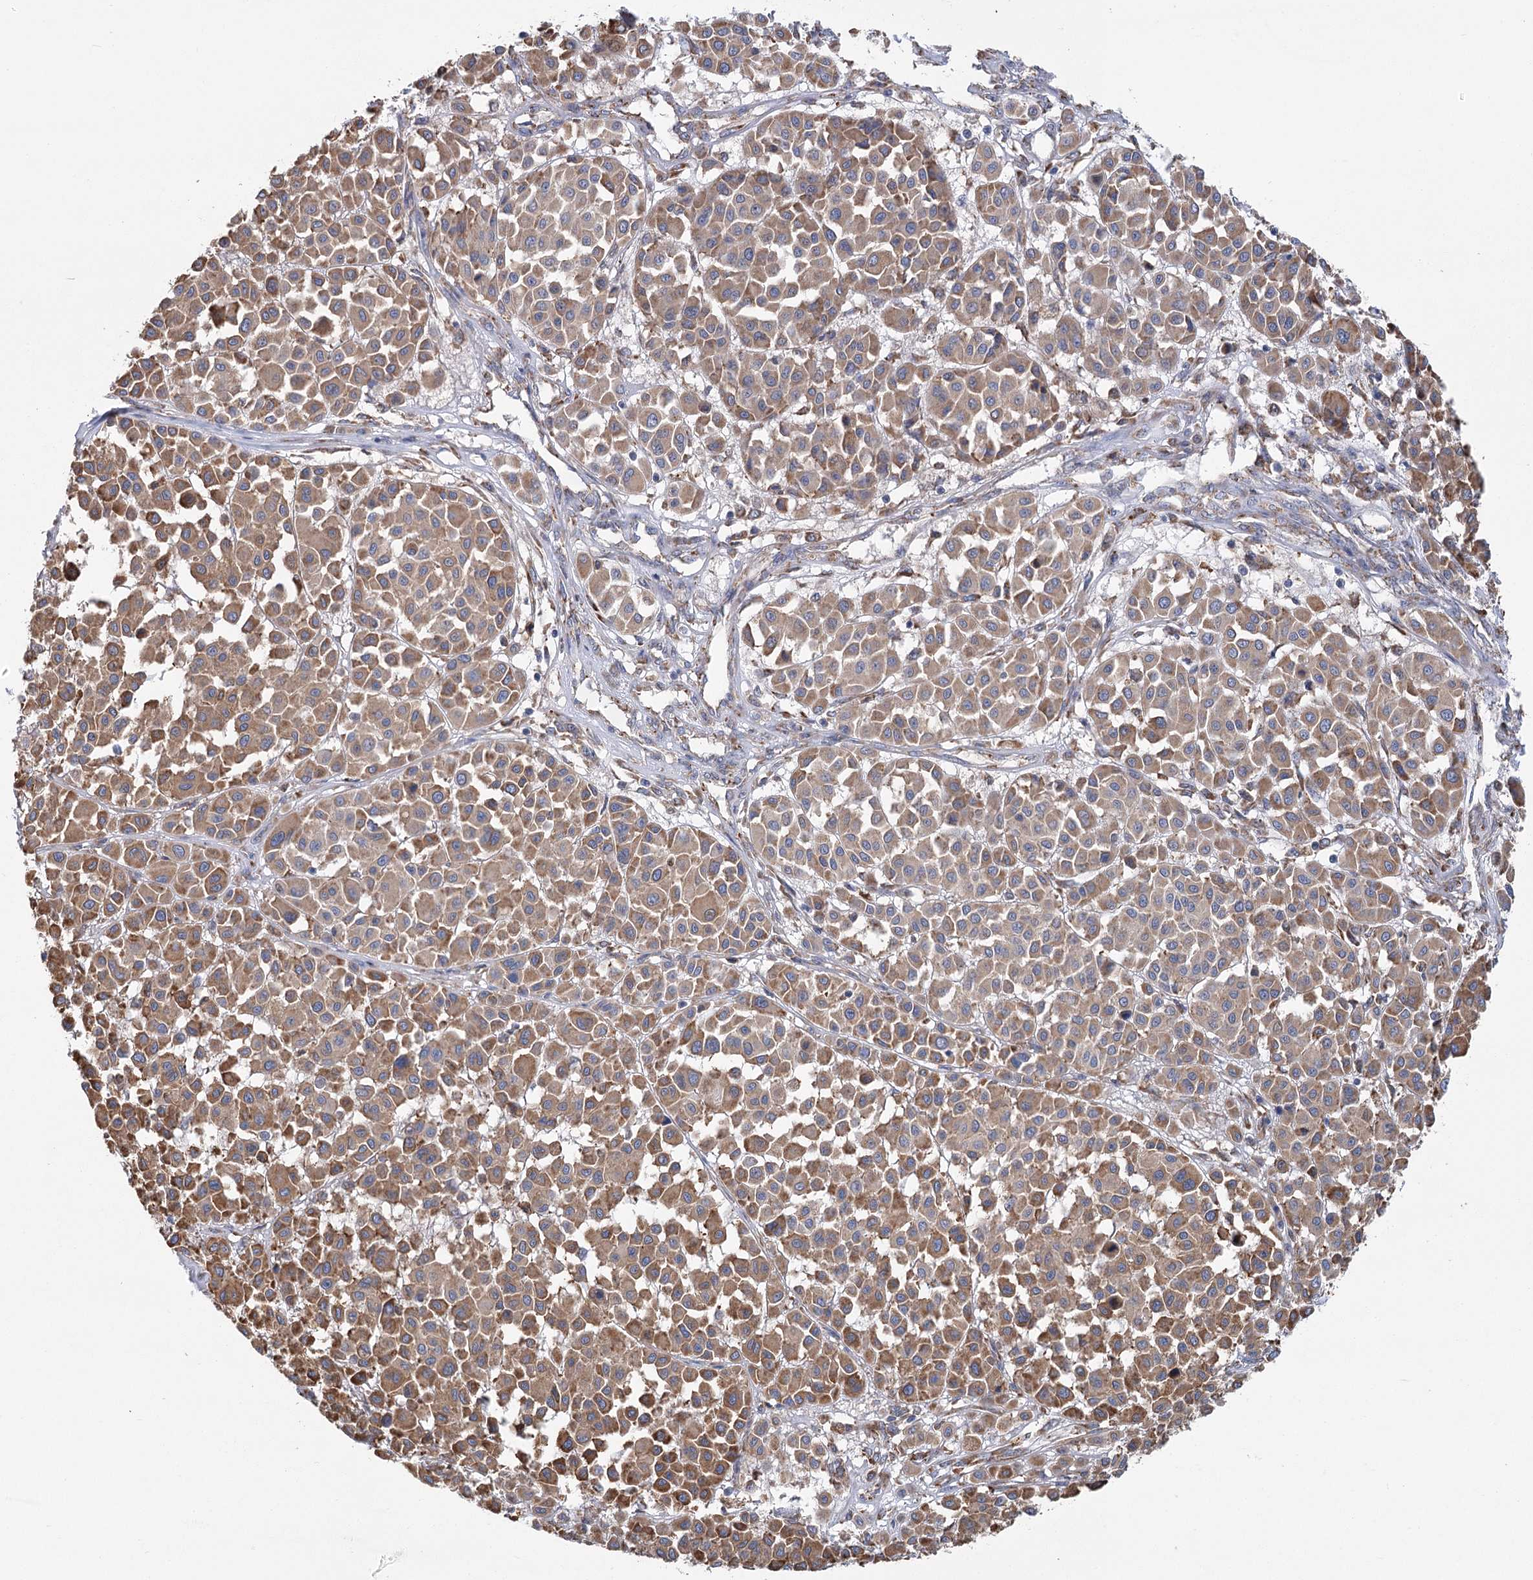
{"staining": {"intensity": "moderate", "quantity": ">75%", "location": "cytoplasmic/membranous"}, "tissue": "melanoma", "cell_type": "Tumor cells", "image_type": "cancer", "snomed": [{"axis": "morphology", "description": "Malignant melanoma, Metastatic site"}, {"axis": "topography", "description": "Soft tissue"}], "caption": "Melanoma tissue exhibits moderate cytoplasmic/membranous staining in approximately >75% of tumor cells, visualized by immunohistochemistry. The protein of interest is shown in brown color, while the nuclei are stained blue.", "gene": "METTL24", "patient": {"sex": "male", "age": 41}}